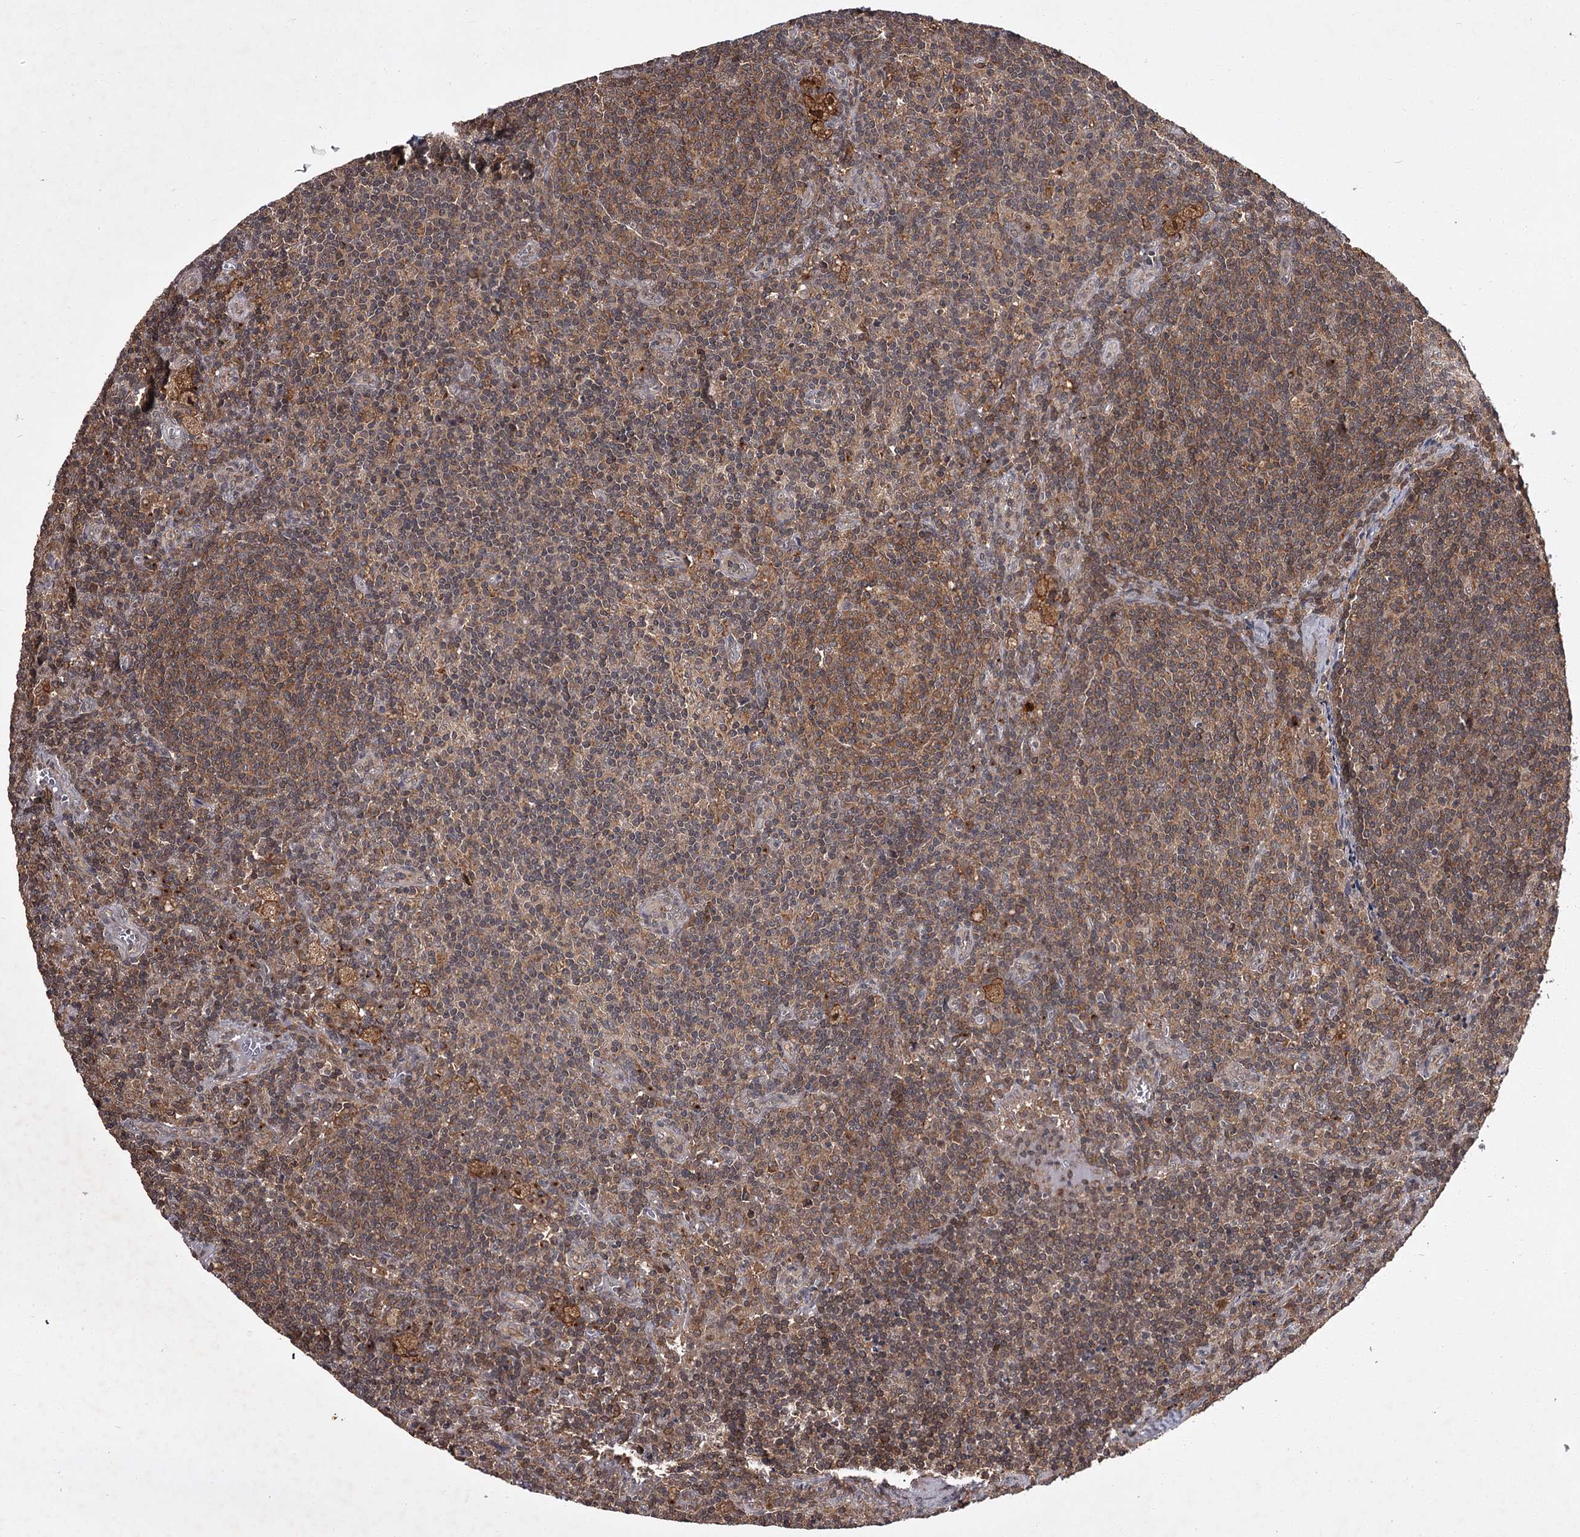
{"staining": {"intensity": "moderate", "quantity": ">75%", "location": "cytoplasmic/membranous"}, "tissue": "lymph node", "cell_type": "Germinal center cells", "image_type": "normal", "snomed": [{"axis": "morphology", "description": "Normal tissue, NOS"}, {"axis": "topography", "description": "Lymph node"}], "caption": "Immunohistochemistry (IHC) of benign lymph node displays medium levels of moderate cytoplasmic/membranous expression in approximately >75% of germinal center cells.", "gene": "TBC1D23", "patient": {"sex": "male", "age": 69}}